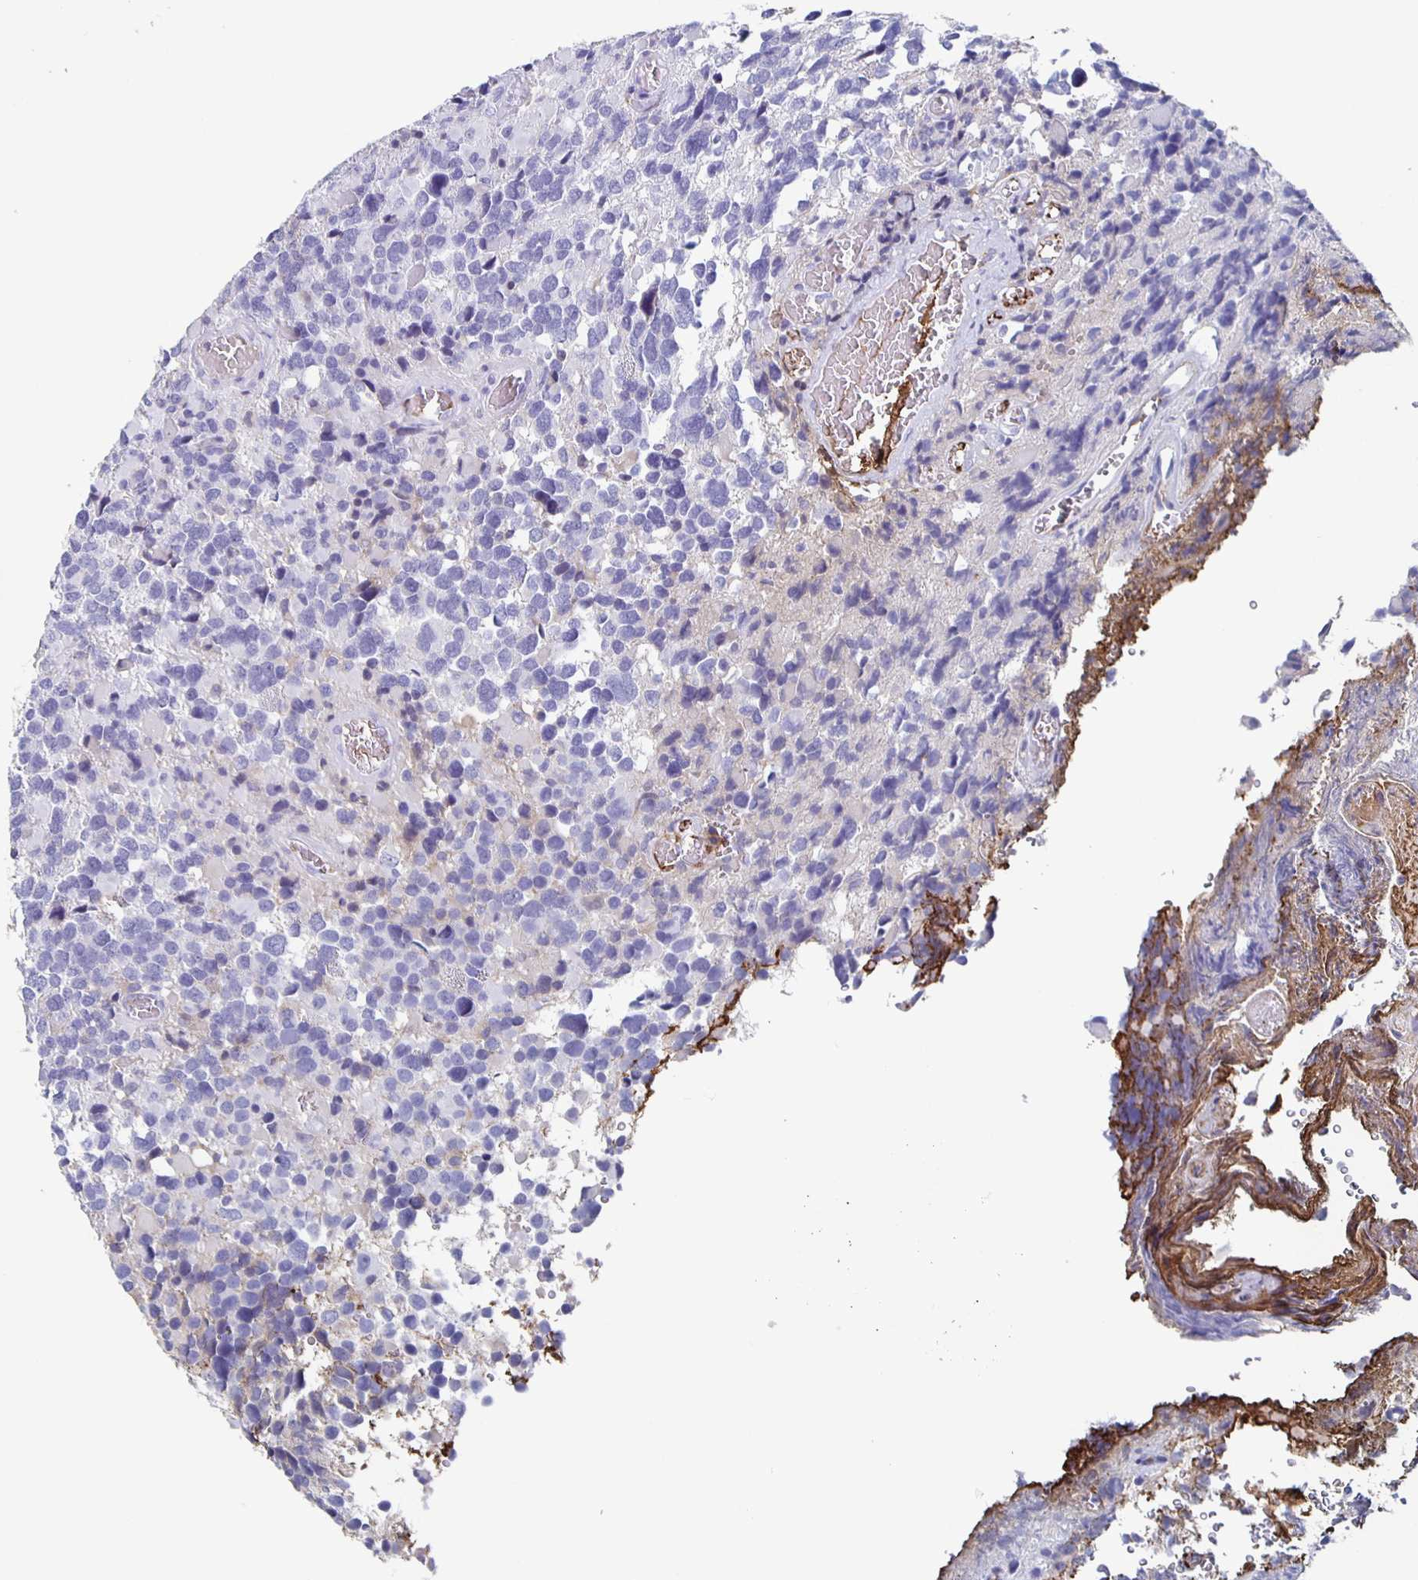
{"staining": {"intensity": "negative", "quantity": "none", "location": "none"}, "tissue": "glioma", "cell_type": "Tumor cells", "image_type": "cancer", "snomed": [{"axis": "morphology", "description": "Glioma, malignant, High grade"}, {"axis": "topography", "description": "Brain"}], "caption": "This is an IHC histopathology image of human glioma. There is no positivity in tumor cells.", "gene": "FGA", "patient": {"sex": "female", "age": 40}}